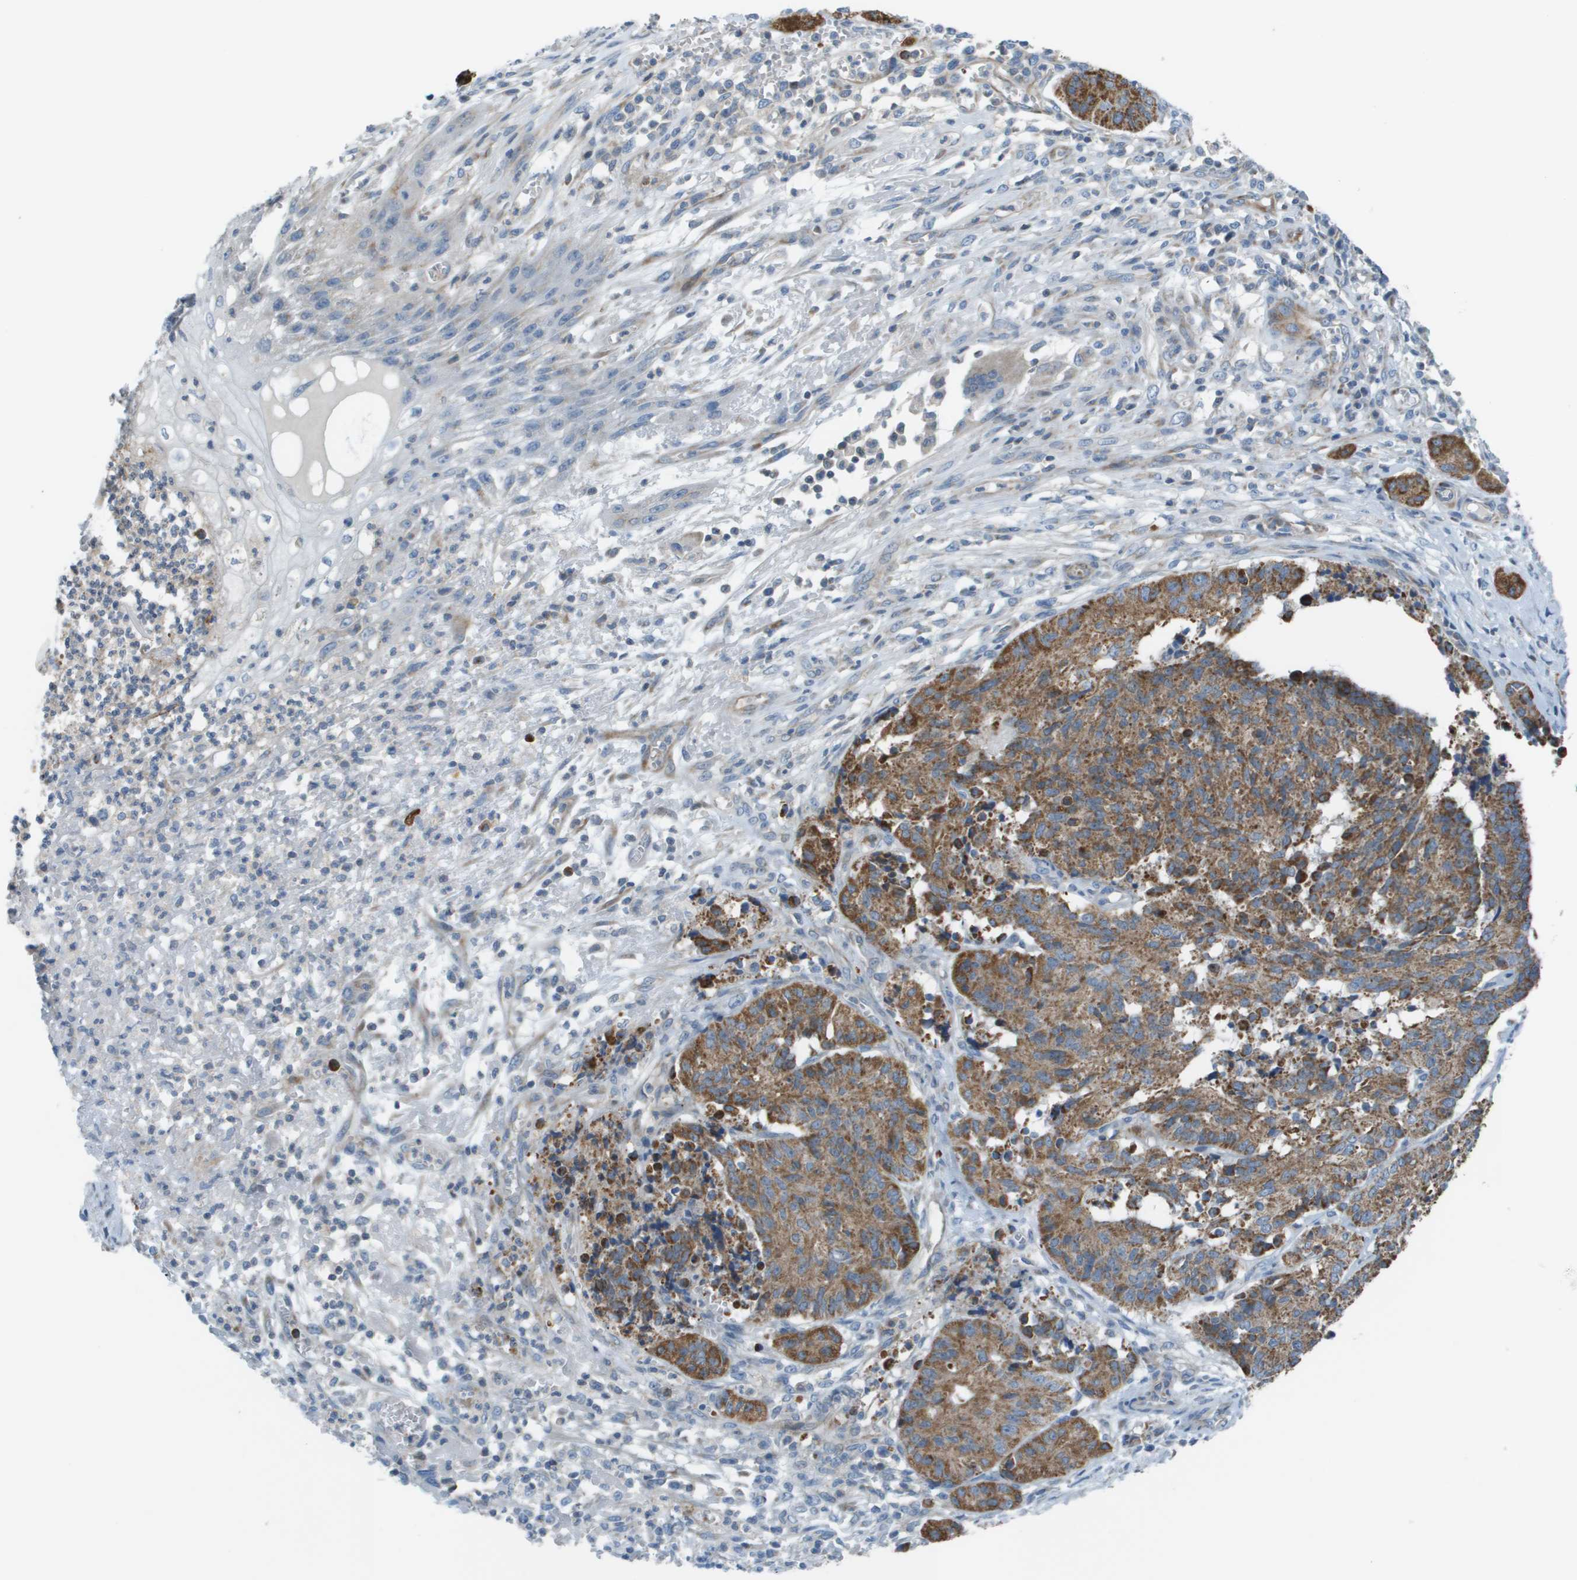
{"staining": {"intensity": "moderate", "quantity": ">75%", "location": "cytoplasmic/membranous"}, "tissue": "cervical cancer", "cell_type": "Tumor cells", "image_type": "cancer", "snomed": [{"axis": "morphology", "description": "Squamous cell carcinoma, NOS"}, {"axis": "topography", "description": "Cervix"}], "caption": "Immunohistochemical staining of human cervical cancer demonstrates medium levels of moderate cytoplasmic/membranous protein positivity in about >75% of tumor cells.", "gene": "GALNT6", "patient": {"sex": "female", "age": 35}}